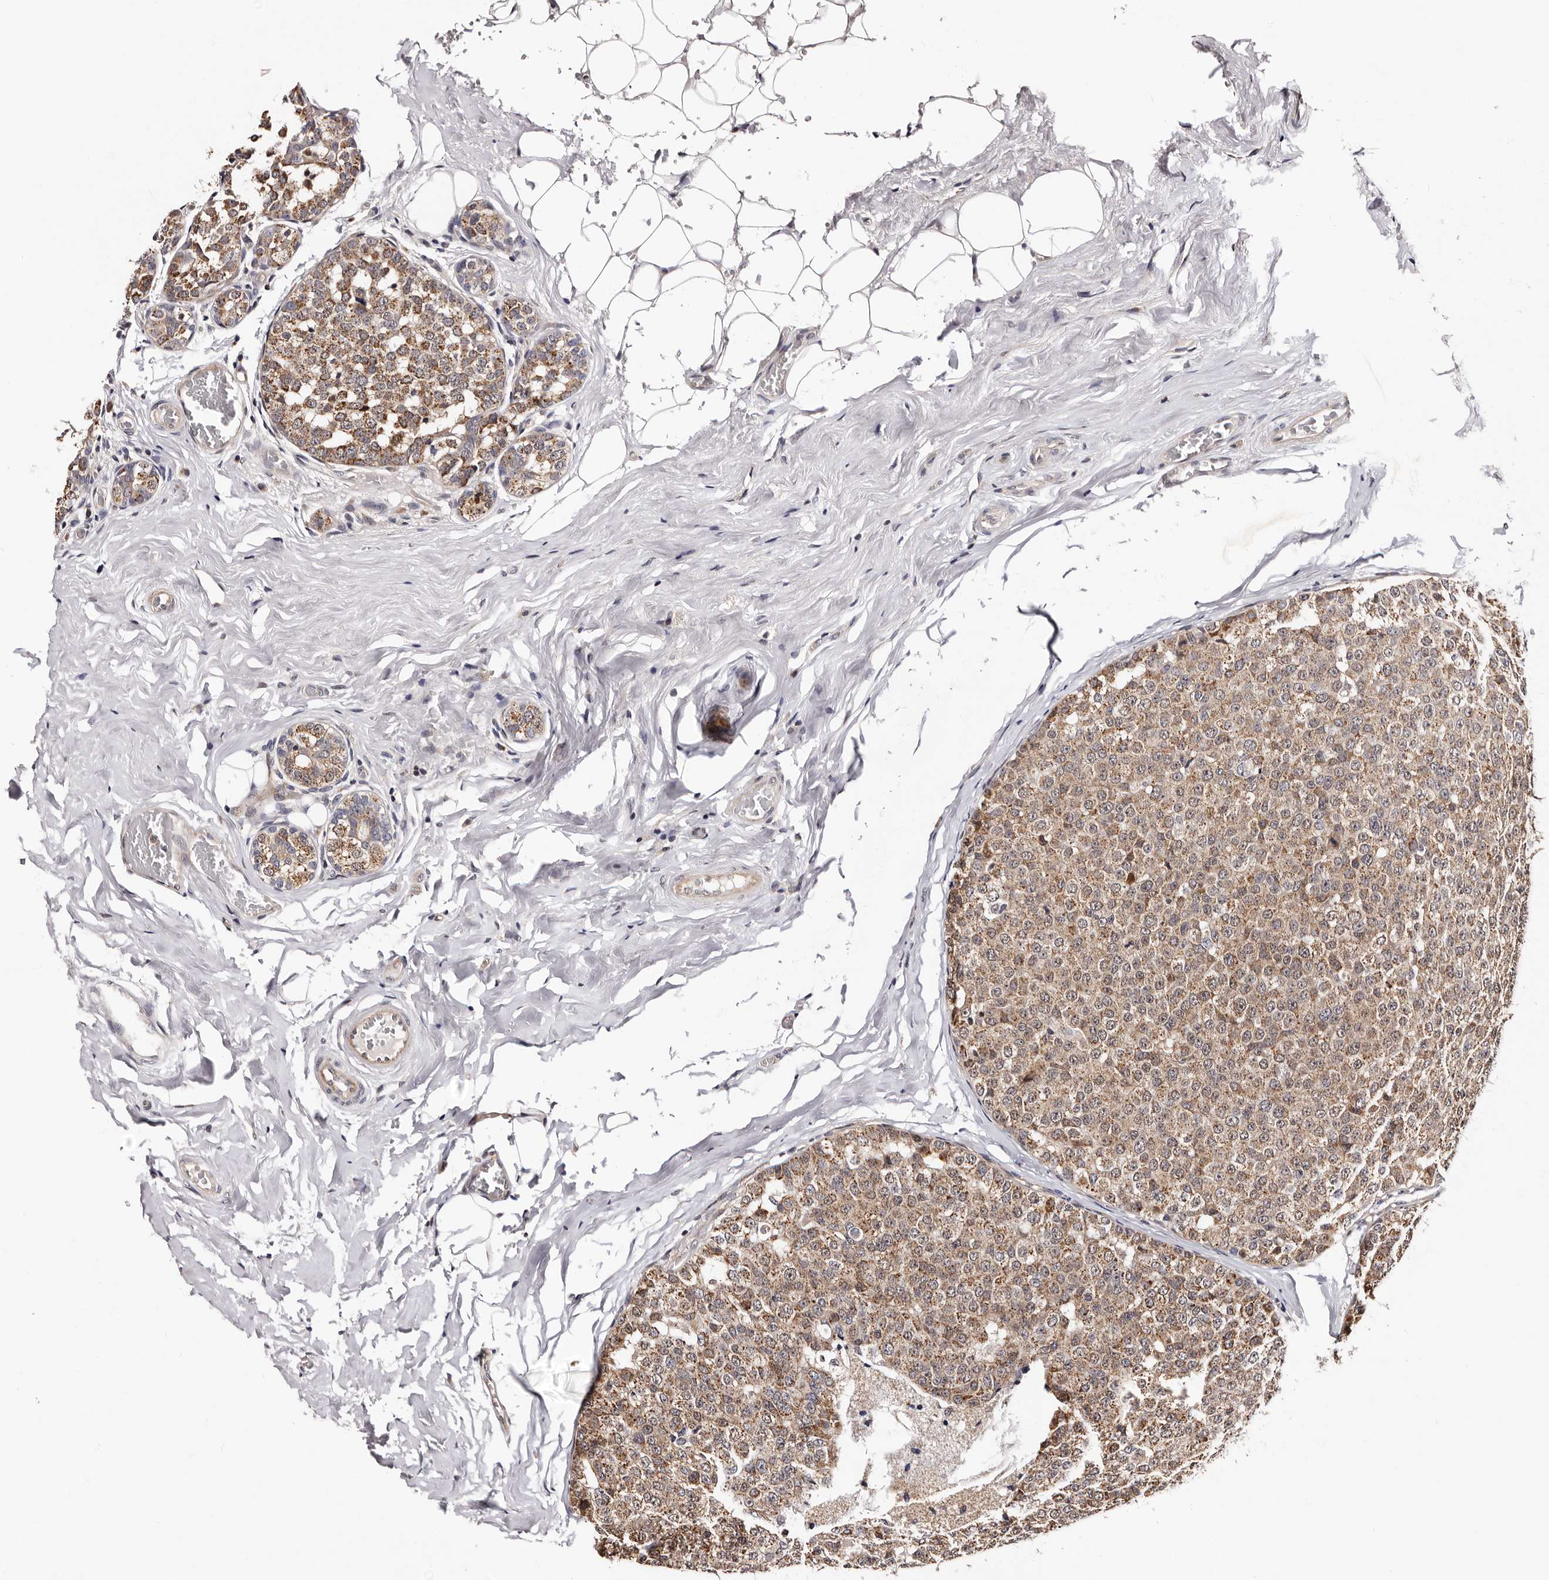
{"staining": {"intensity": "moderate", "quantity": ">75%", "location": "cytoplasmic/membranous"}, "tissue": "breast cancer", "cell_type": "Tumor cells", "image_type": "cancer", "snomed": [{"axis": "morphology", "description": "Normal tissue, NOS"}, {"axis": "morphology", "description": "Duct carcinoma"}, {"axis": "topography", "description": "Breast"}], "caption": "There is medium levels of moderate cytoplasmic/membranous positivity in tumor cells of intraductal carcinoma (breast), as demonstrated by immunohistochemical staining (brown color).", "gene": "GLRX3", "patient": {"sex": "female", "age": 43}}